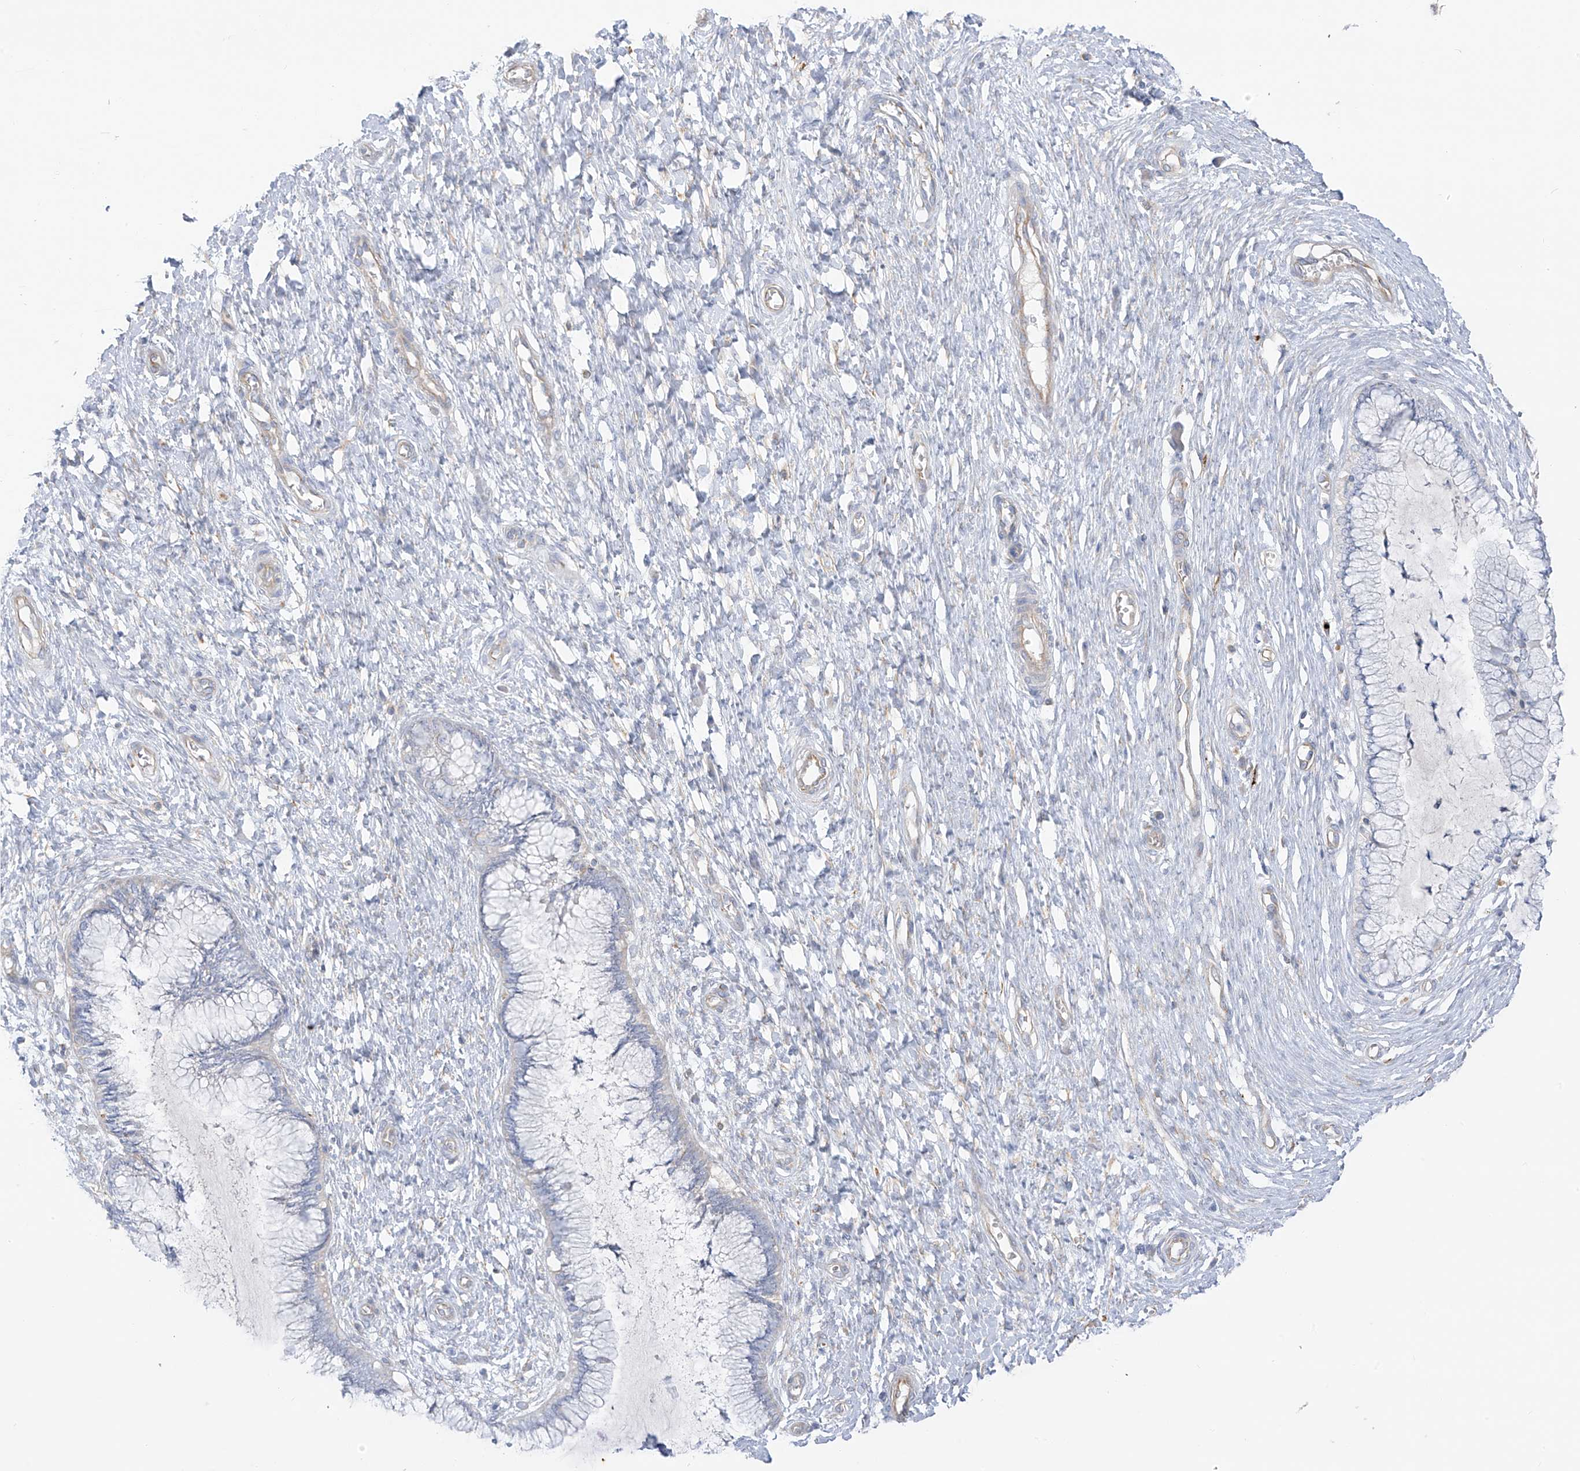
{"staining": {"intensity": "negative", "quantity": "none", "location": "none"}, "tissue": "cervix", "cell_type": "Glandular cells", "image_type": "normal", "snomed": [{"axis": "morphology", "description": "Normal tissue, NOS"}, {"axis": "topography", "description": "Cervix"}], "caption": "This is an IHC image of normal human cervix. There is no positivity in glandular cells.", "gene": "TAL2", "patient": {"sex": "female", "age": 55}}